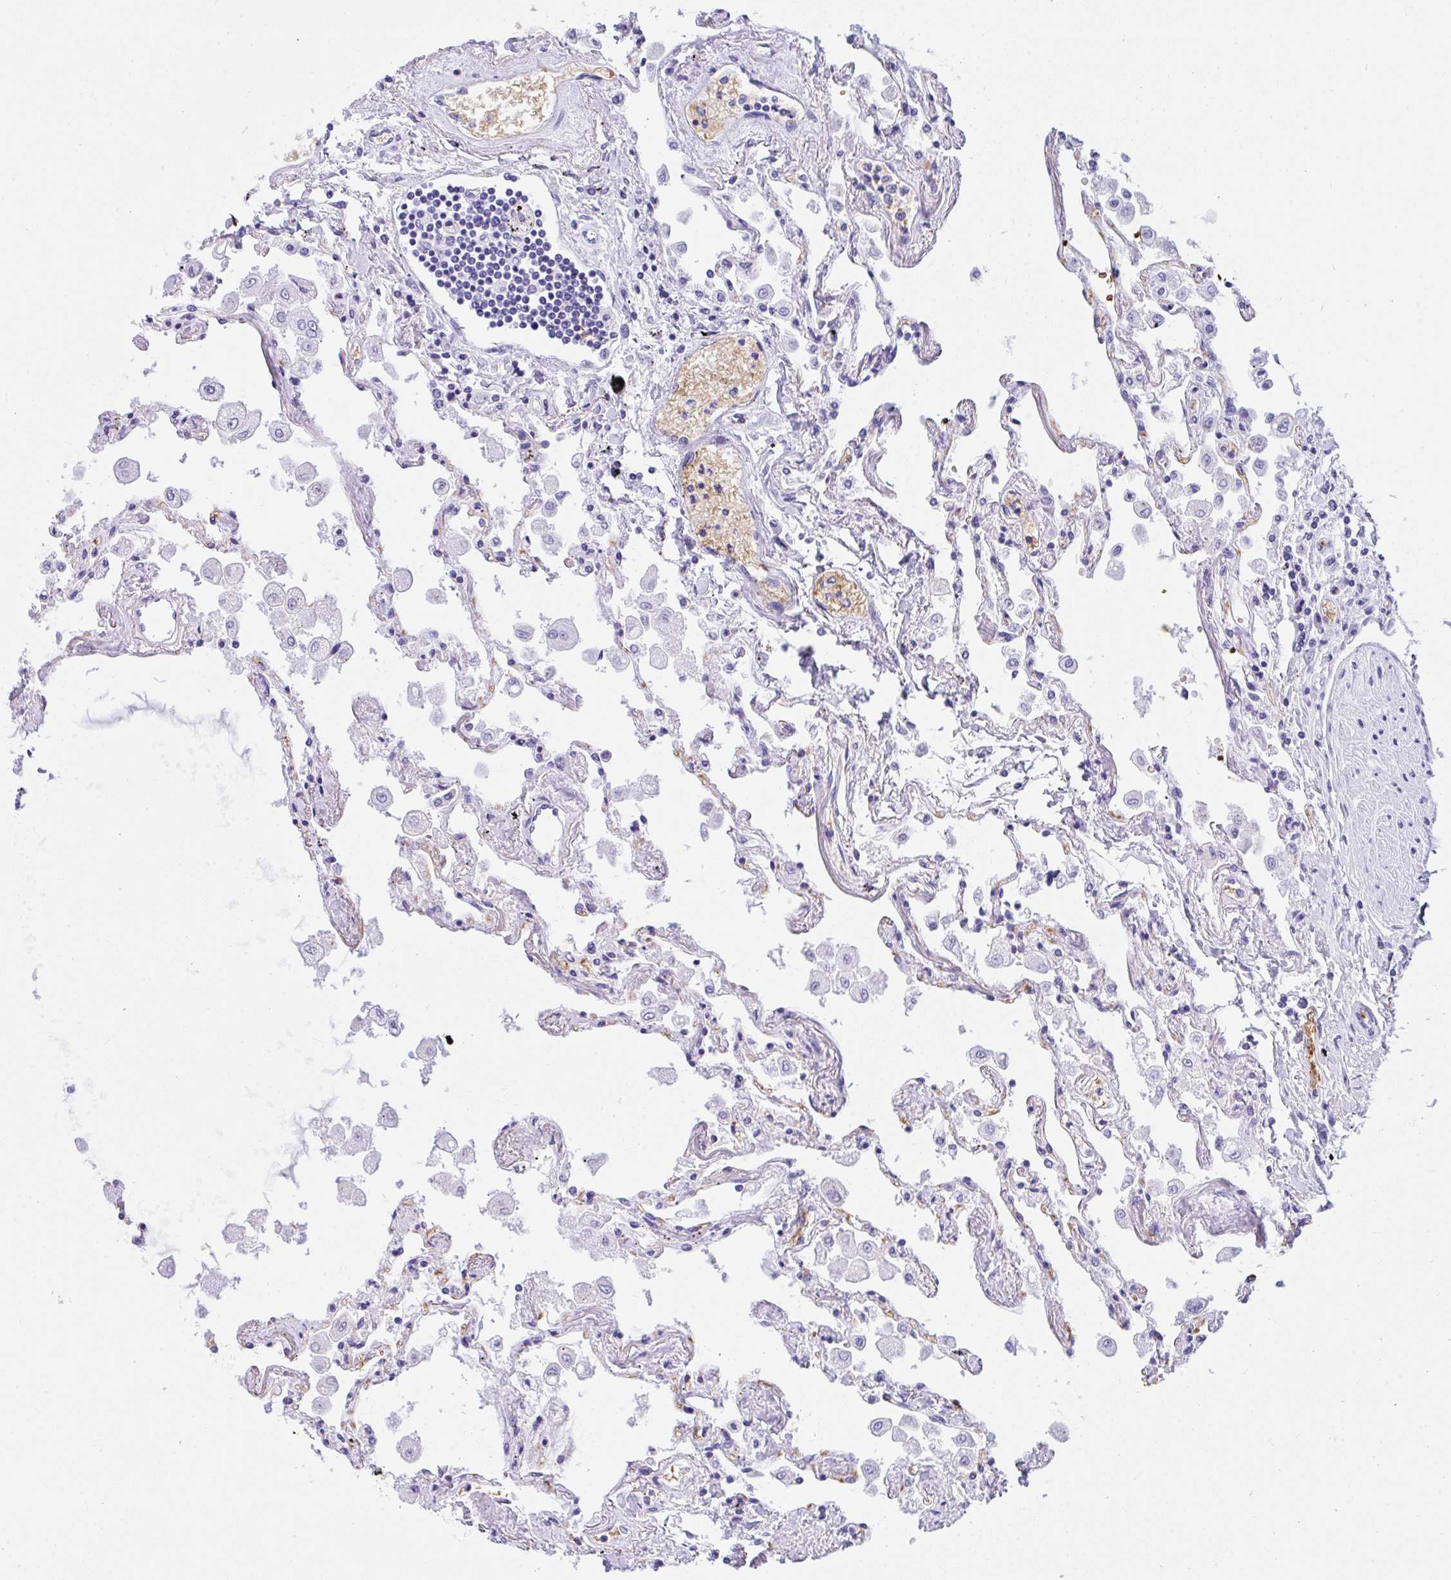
{"staining": {"intensity": "negative", "quantity": "none", "location": "none"}, "tissue": "lung", "cell_type": "Alveolar cells", "image_type": "normal", "snomed": [{"axis": "morphology", "description": "Normal tissue, NOS"}, {"axis": "morphology", "description": "Adenocarcinoma, NOS"}, {"axis": "topography", "description": "Cartilage tissue"}, {"axis": "topography", "description": "Lung"}], "caption": "The immunohistochemistry micrograph has no significant staining in alveolar cells of lung. (Immunohistochemistry, brightfield microscopy, high magnification).", "gene": "ANK1", "patient": {"sex": "female", "age": 67}}